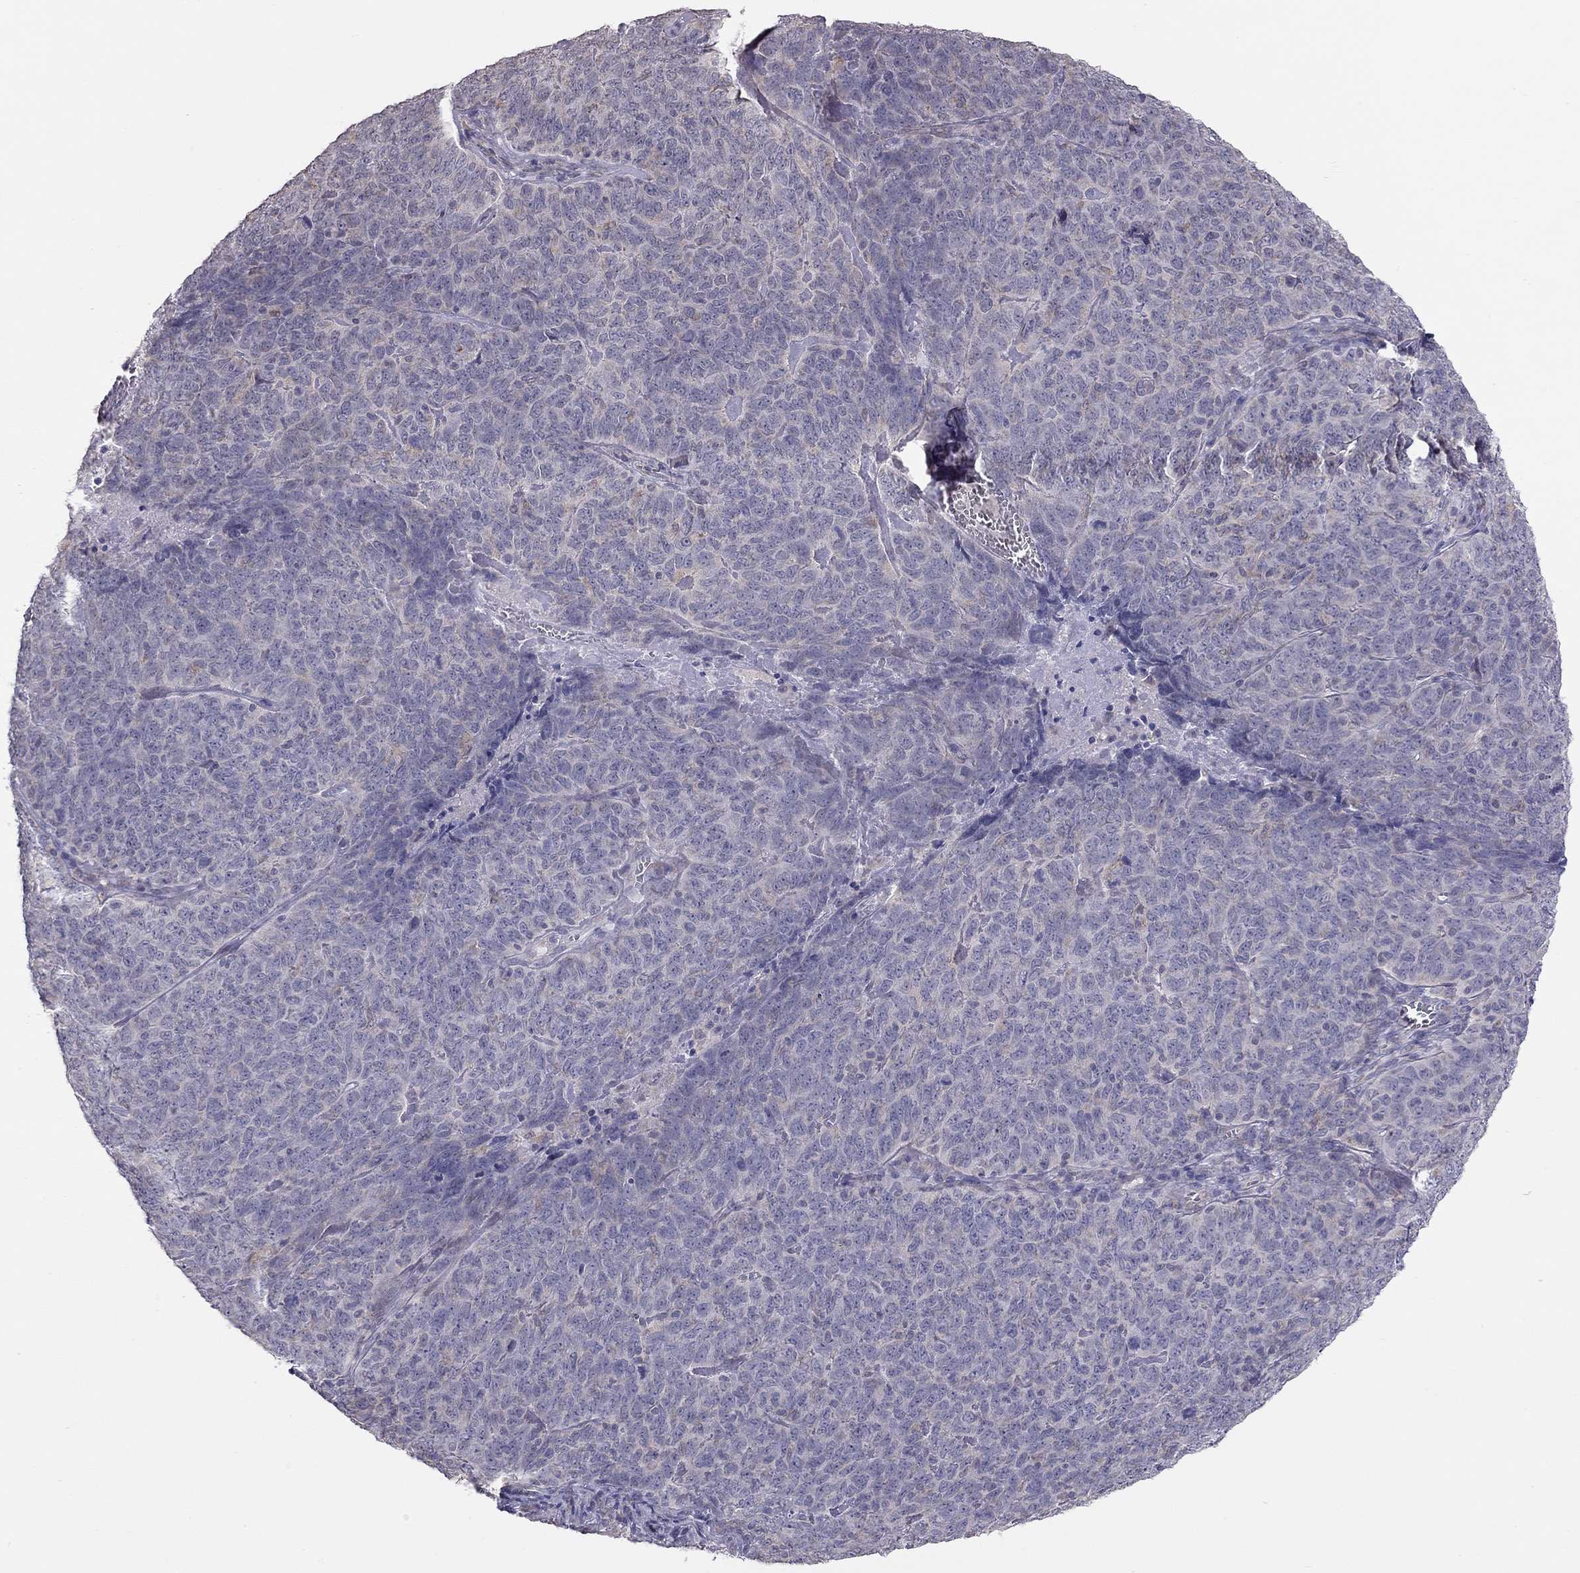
{"staining": {"intensity": "negative", "quantity": "none", "location": "none"}, "tissue": "skin cancer", "cell_type": "Tumor cells", "image_type": "cancer", "snomed": [{"axis": "morphology", "description": "Squamous cell carcinoma, NOS"}, {"axis": "topography", "description": "Skin"}, {"axis": "topography", "description": "Anal"}], "caption": "This is an IHC histopathology image of skin squamous cell carcinoma. There is no expression in tumor cells.", "gene": "LRIT3", "patient": {"sex": "female", "age": 51}}